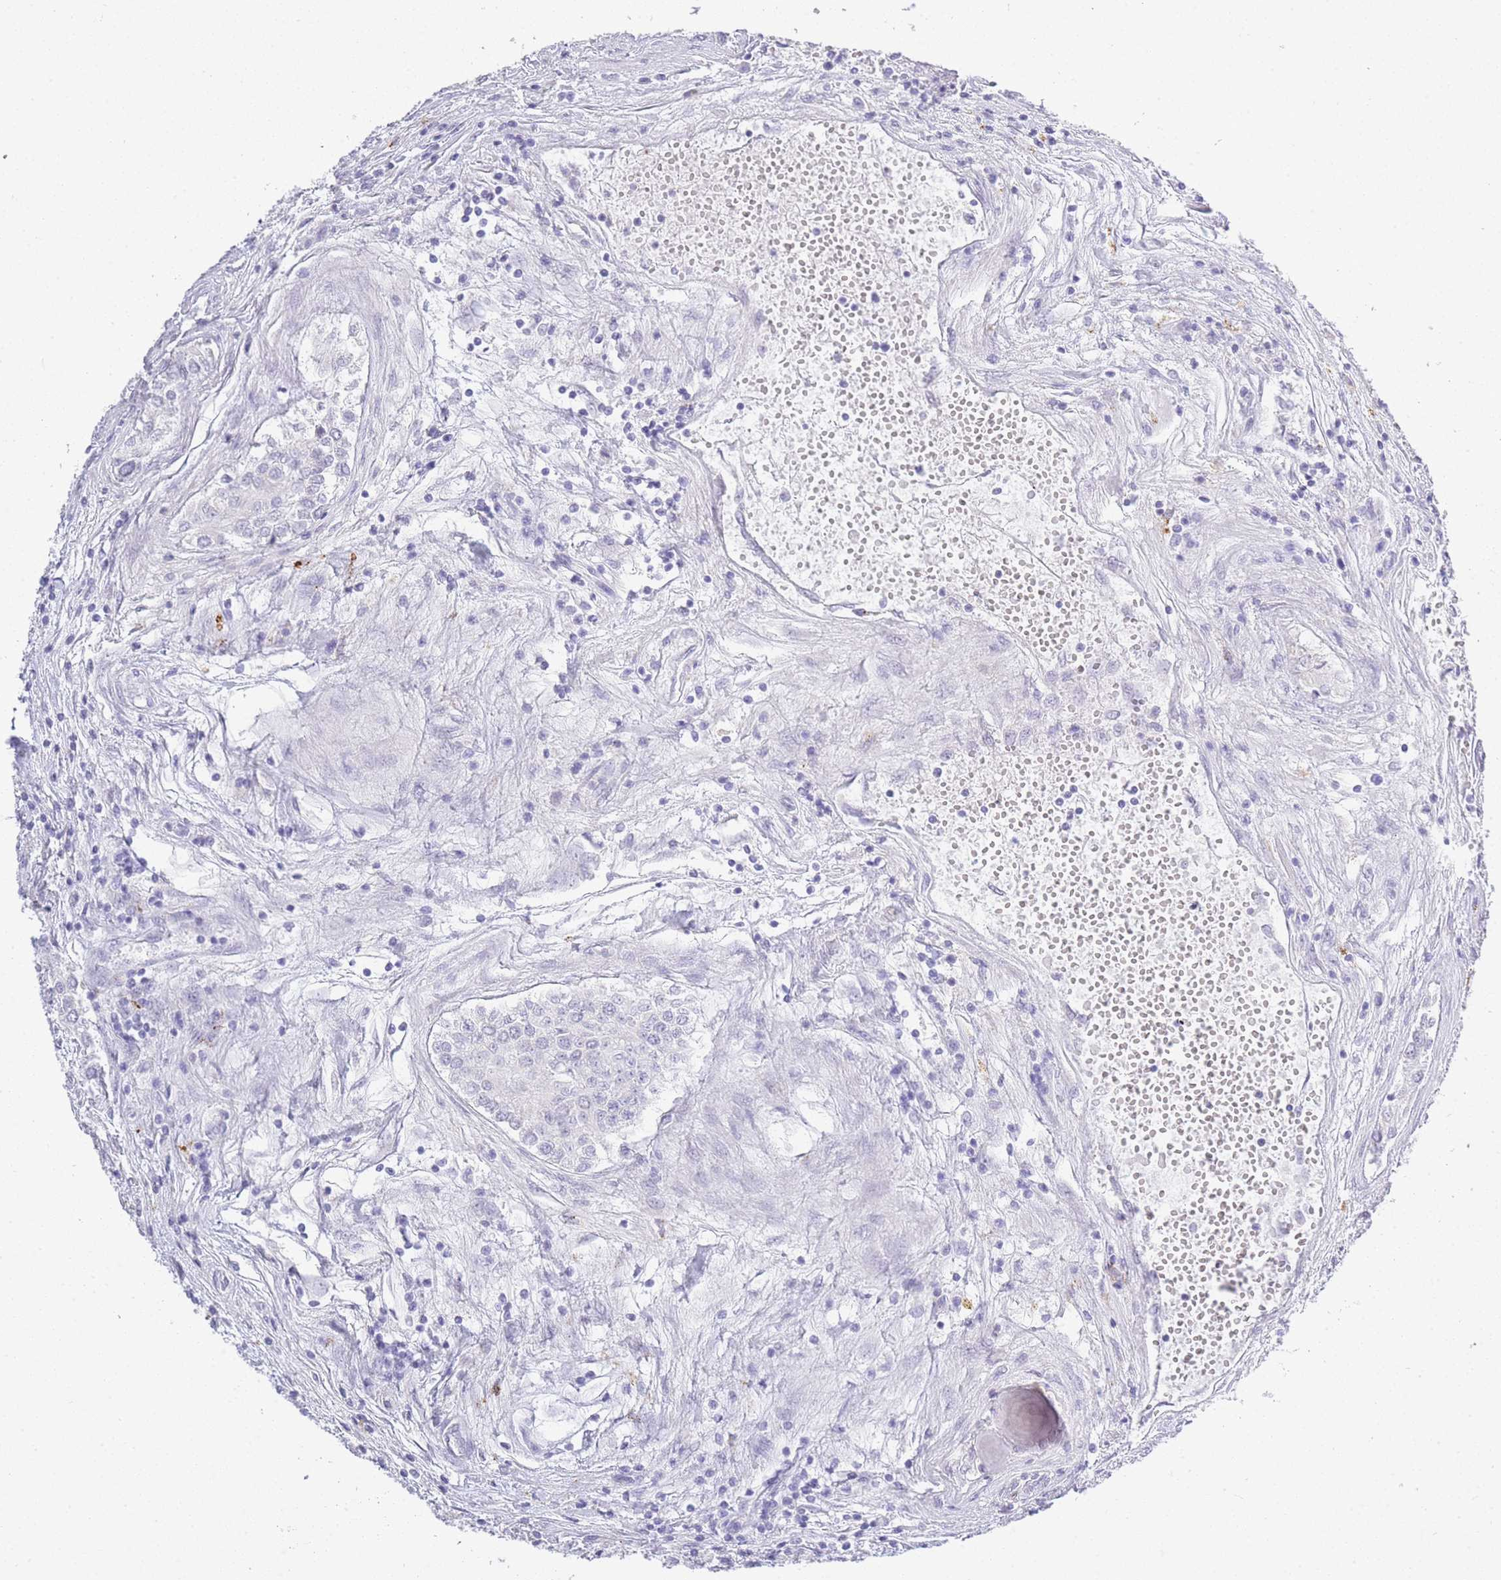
{"staining": {"intensity": "negative", "quantity": "none", "location": "none"}, "tissue": "testis cancer", "cell_type": "Tumor cells", "image_type": "cancer", "snomed": [{"axis": "morphology", "description": "Carcinoma, Embryonal, NOS"}, {"axis": "topography", "description": "Testis"}], "caption": "Immunohistochemistry (IHC) of human testis embryonal carcinoma reveals no expression in tumor cells.", "gene": "RHO", "patient": {"sex": "male", "age": 25}}